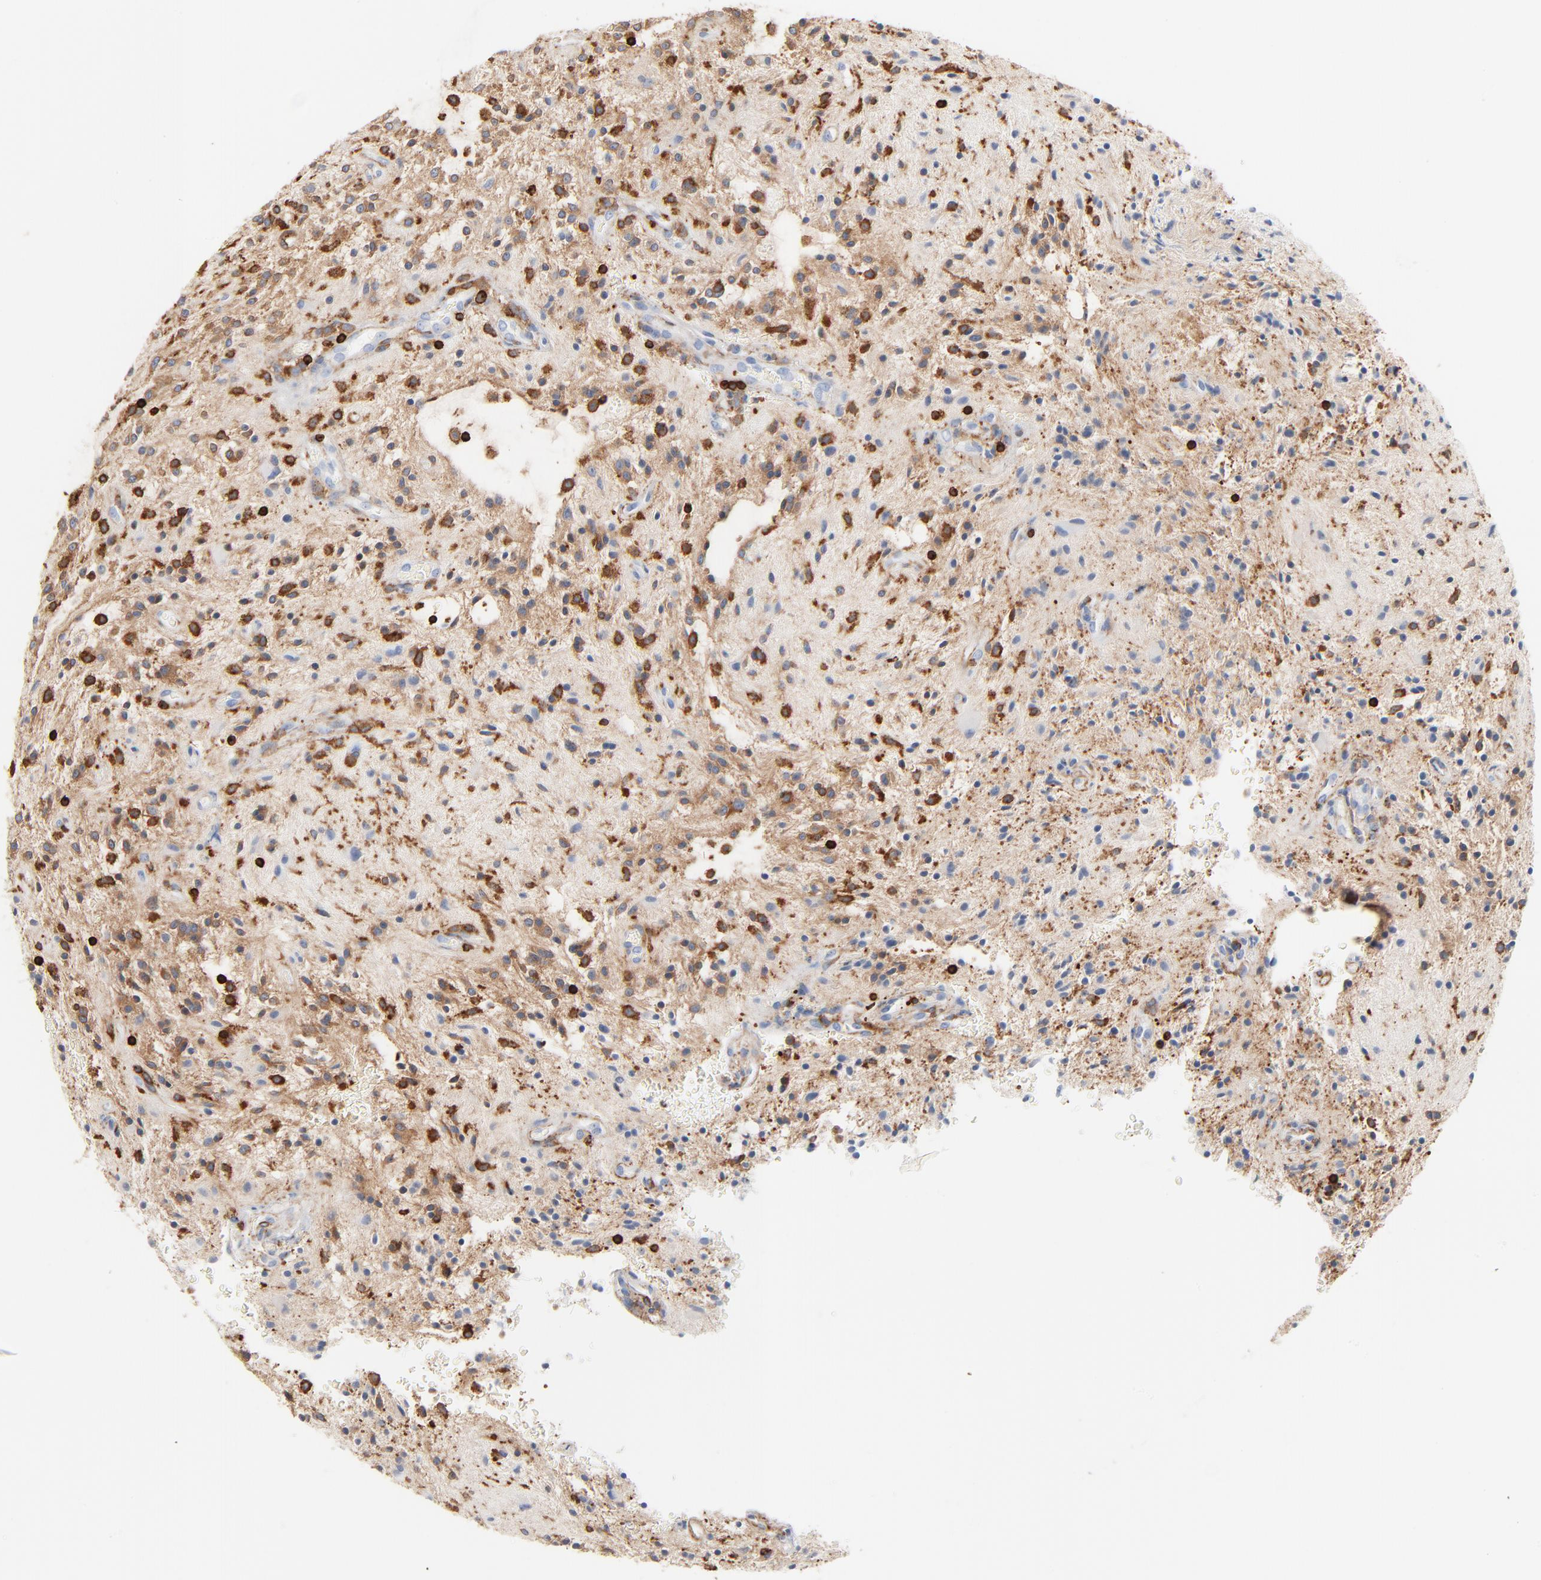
{"staining": {"intensity": "moderate", "quantity": "25%-75%", "location": "cytoplasmic/membranous"}, "tissue": "glioma", "cell_type": "Tumor cells", "image_type": "cancer", "snomed": [{"axis": "morphology", "description": "Glioma, malignant, NOS"}, {"axis": "topography", "description": "Cerebellum"}], "caption": "Immunohistochemistry (IHC) staining of glioma (malignant), which exhibits medium levels of moderate cytoplasmic/membranous positivity in approximately 25%-75% of tumor cells indicating moderate cytoplasmic/membranous protein expression. The staining was performed using DAB (3,3'-diaminobenzidine) (brown) for protein detection and nuclei were counterstained in hematoxylin (blue).", "gene": "SH3KBP1", "patient": {"sex": "female", "age": 10}}